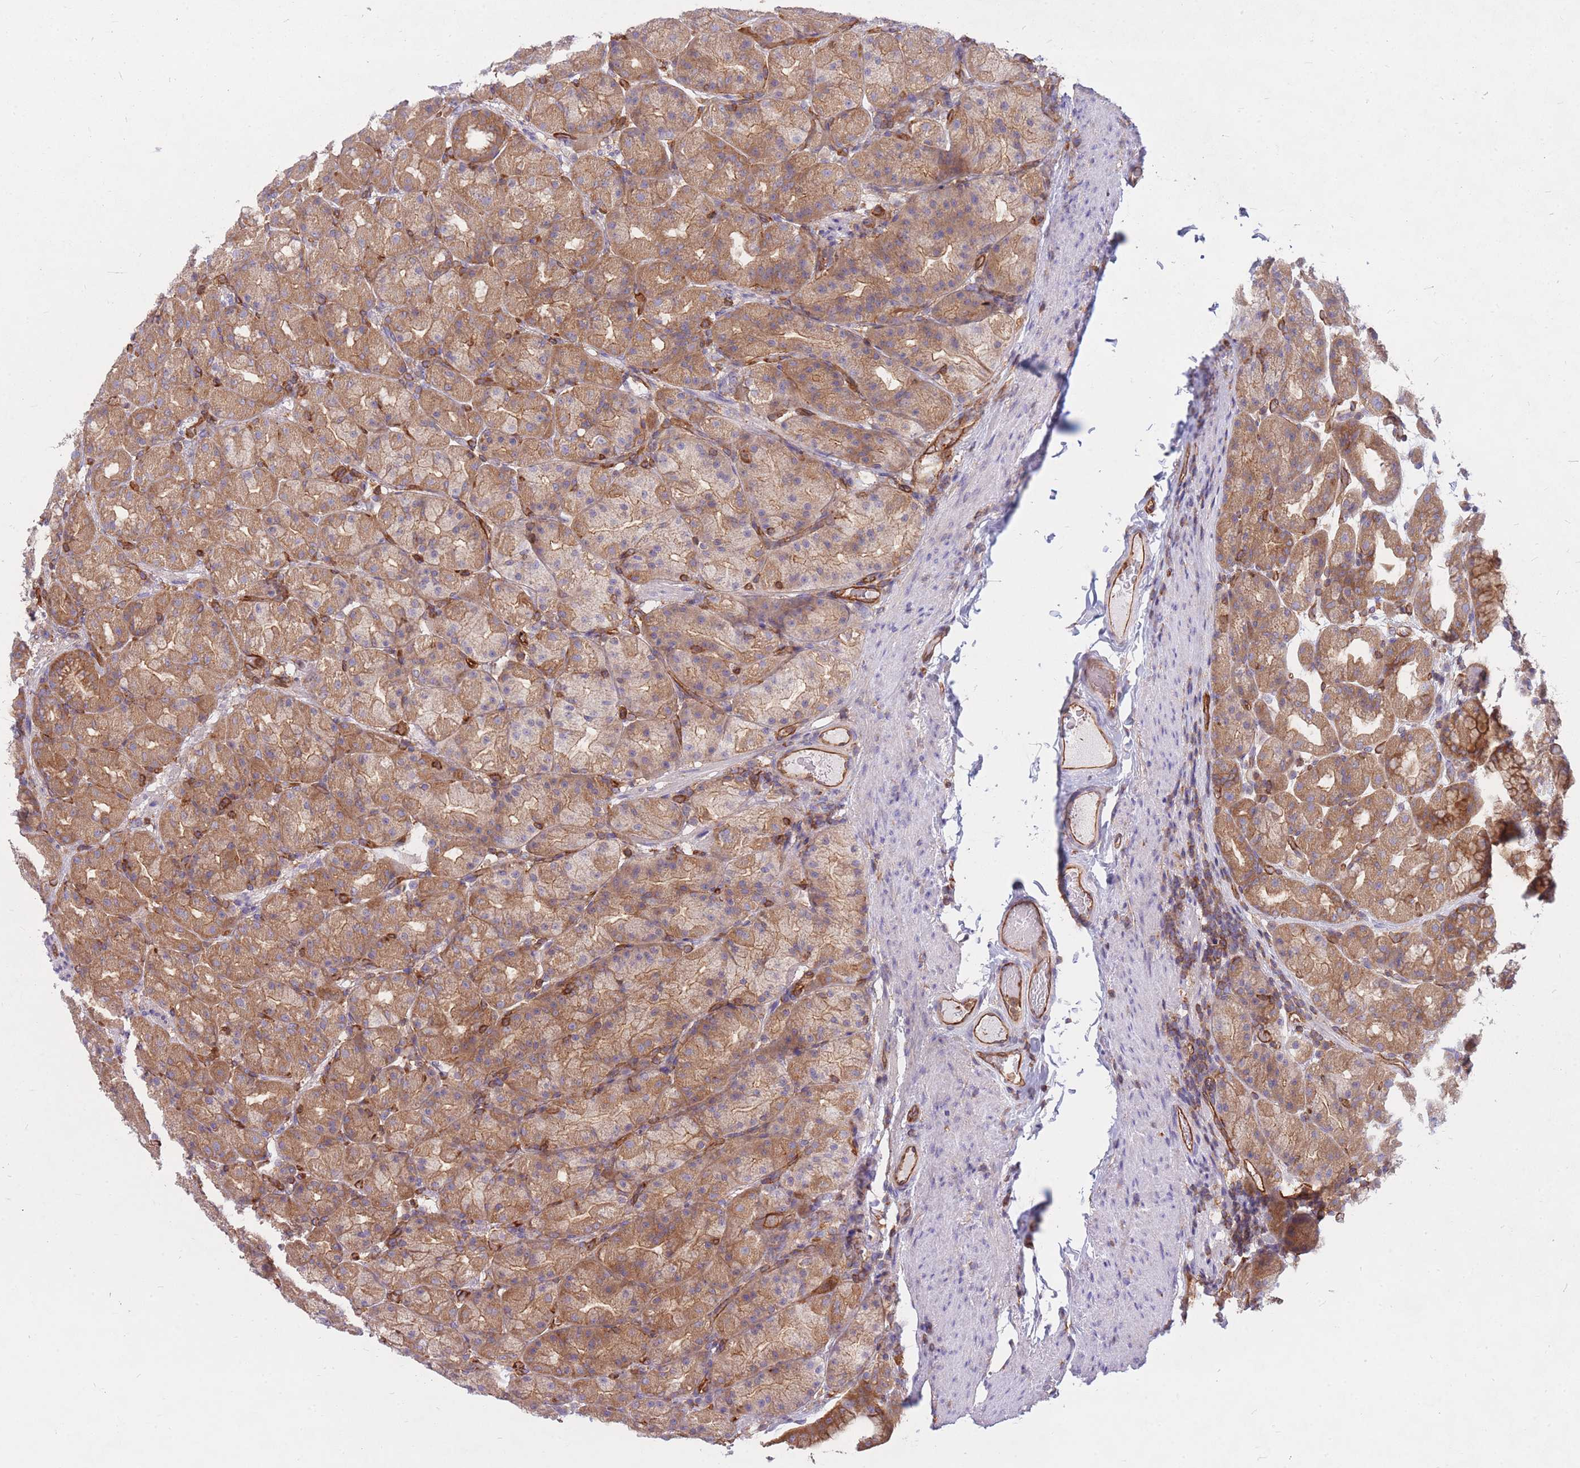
{"staining": {"intensity": "moderate", "quantity": ">75%", "location": "cytoplasmic/membranous"}, "tissue": "stomach", "cell_type": "Glandular cells", "image_type": "normal", "snomed": [{"axis": "morphology", "description": "Normal tissue, NOS"}, {"axis": "topography", "description": "Stomach, upper"}, {"axis": "topography", "description": "Stomach"}], "caption": "The photomicrograph exhibits immunohistochemical staining of normal stomach. There is moderate cytoplasmic/membranous expression is seen in about >75% of glandular cells.", "gene": "GGA1", "patient": {"sex": "male", "age": 68}}